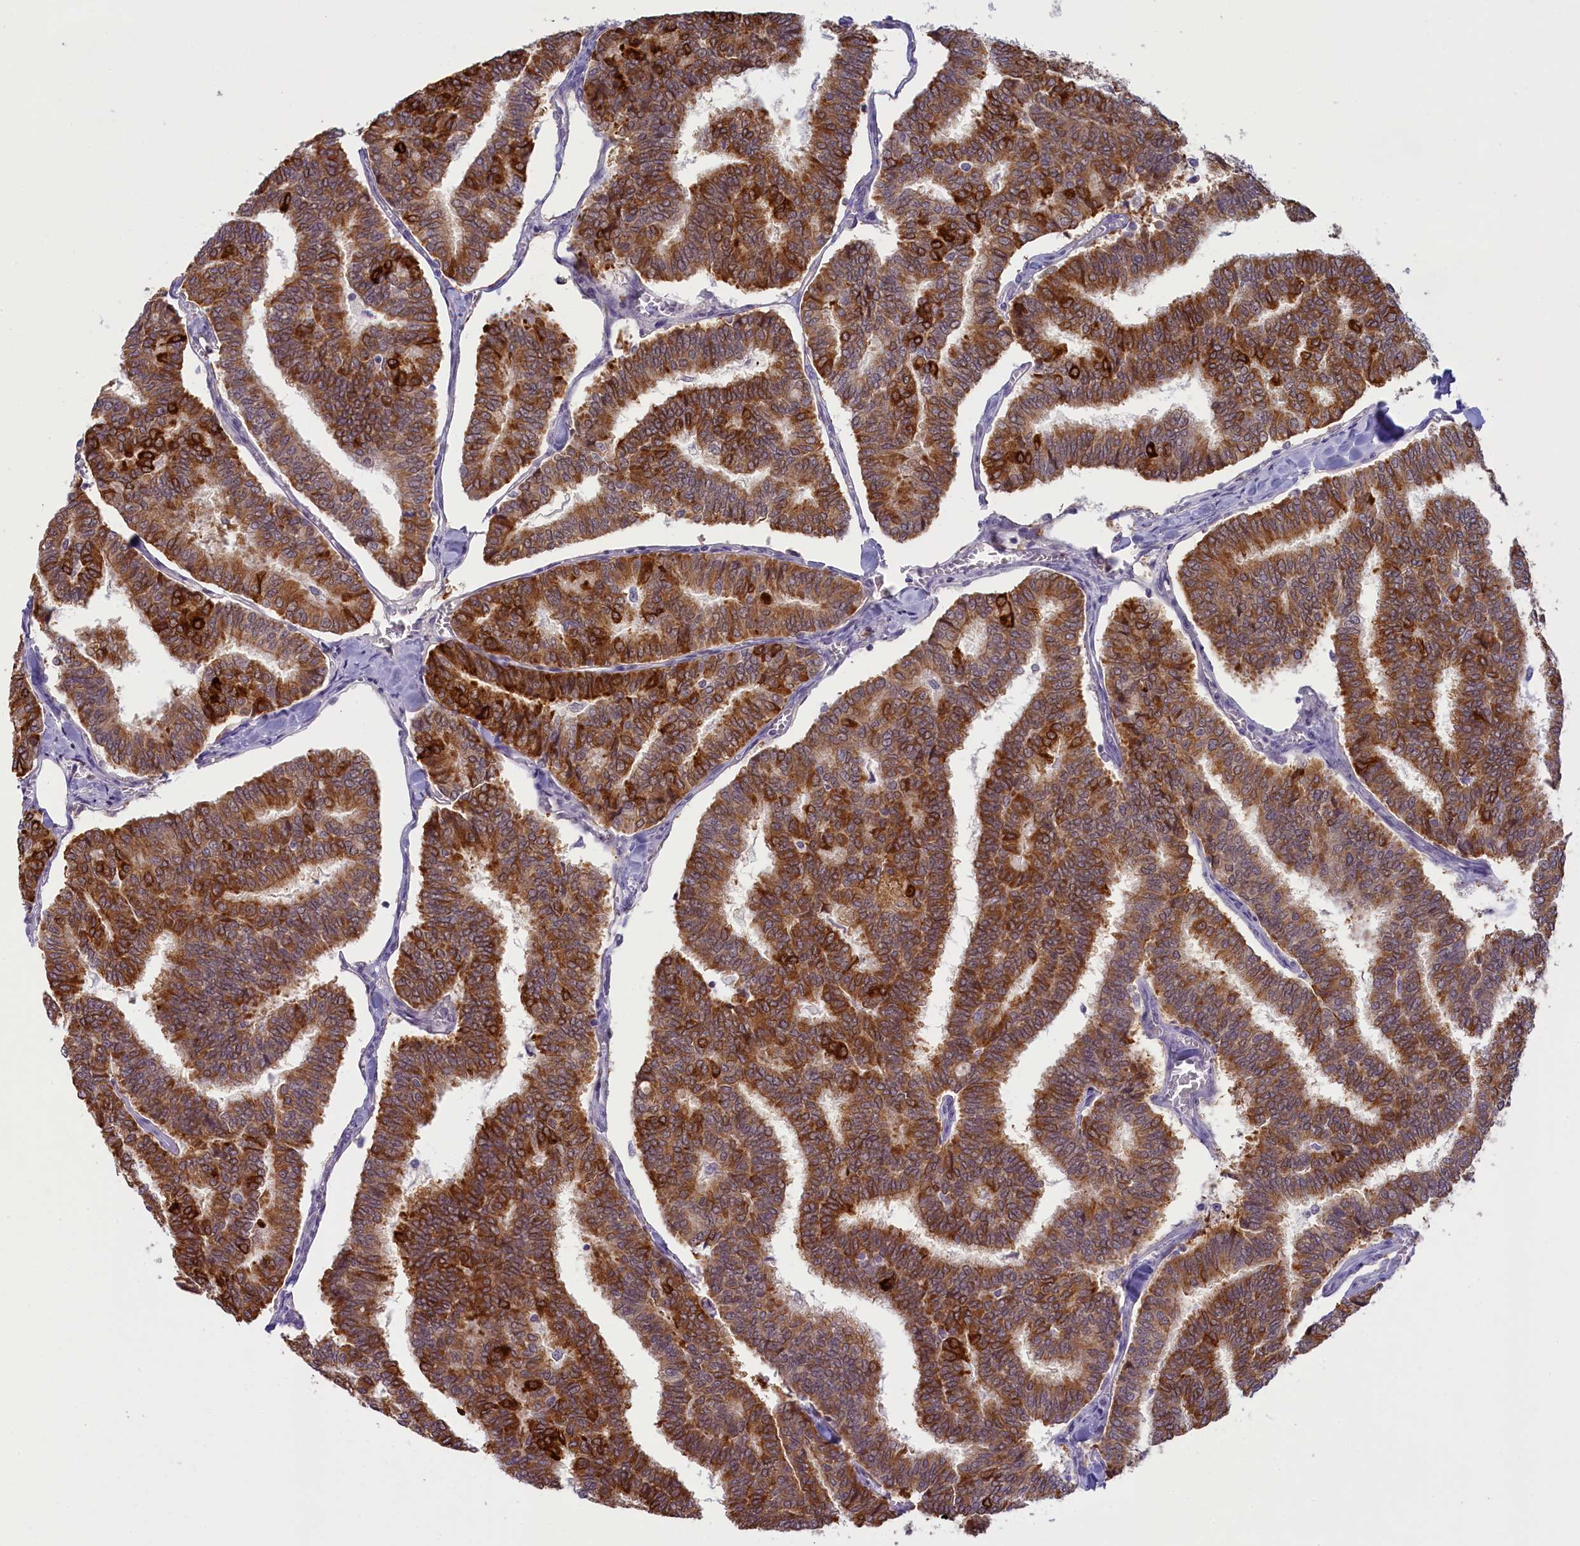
{"staining": {"intensity": "strong", "quantity": ">75%", "location": "cytoplasmic/membranous"}, "tissue": "thyroid cancer", "cell_type": "Tumor cells", "image_type": "cancer", "snomed": [{"axis": "morphology", "description": "Papillary adenocarcinoma, NOS"}, {"axis": "topography", "description": "Thyroid gland"}], "caption": "Immunohistochemistry (IHC) (DAB) staining of human thyroid cancer (papillary adenocarcinoma) shows strong cytoplasmic/membranous protein staining in about >75% of tumor cells.", "gene": "CRAMP1", "patient": {"sex": "female", "age": 35}}